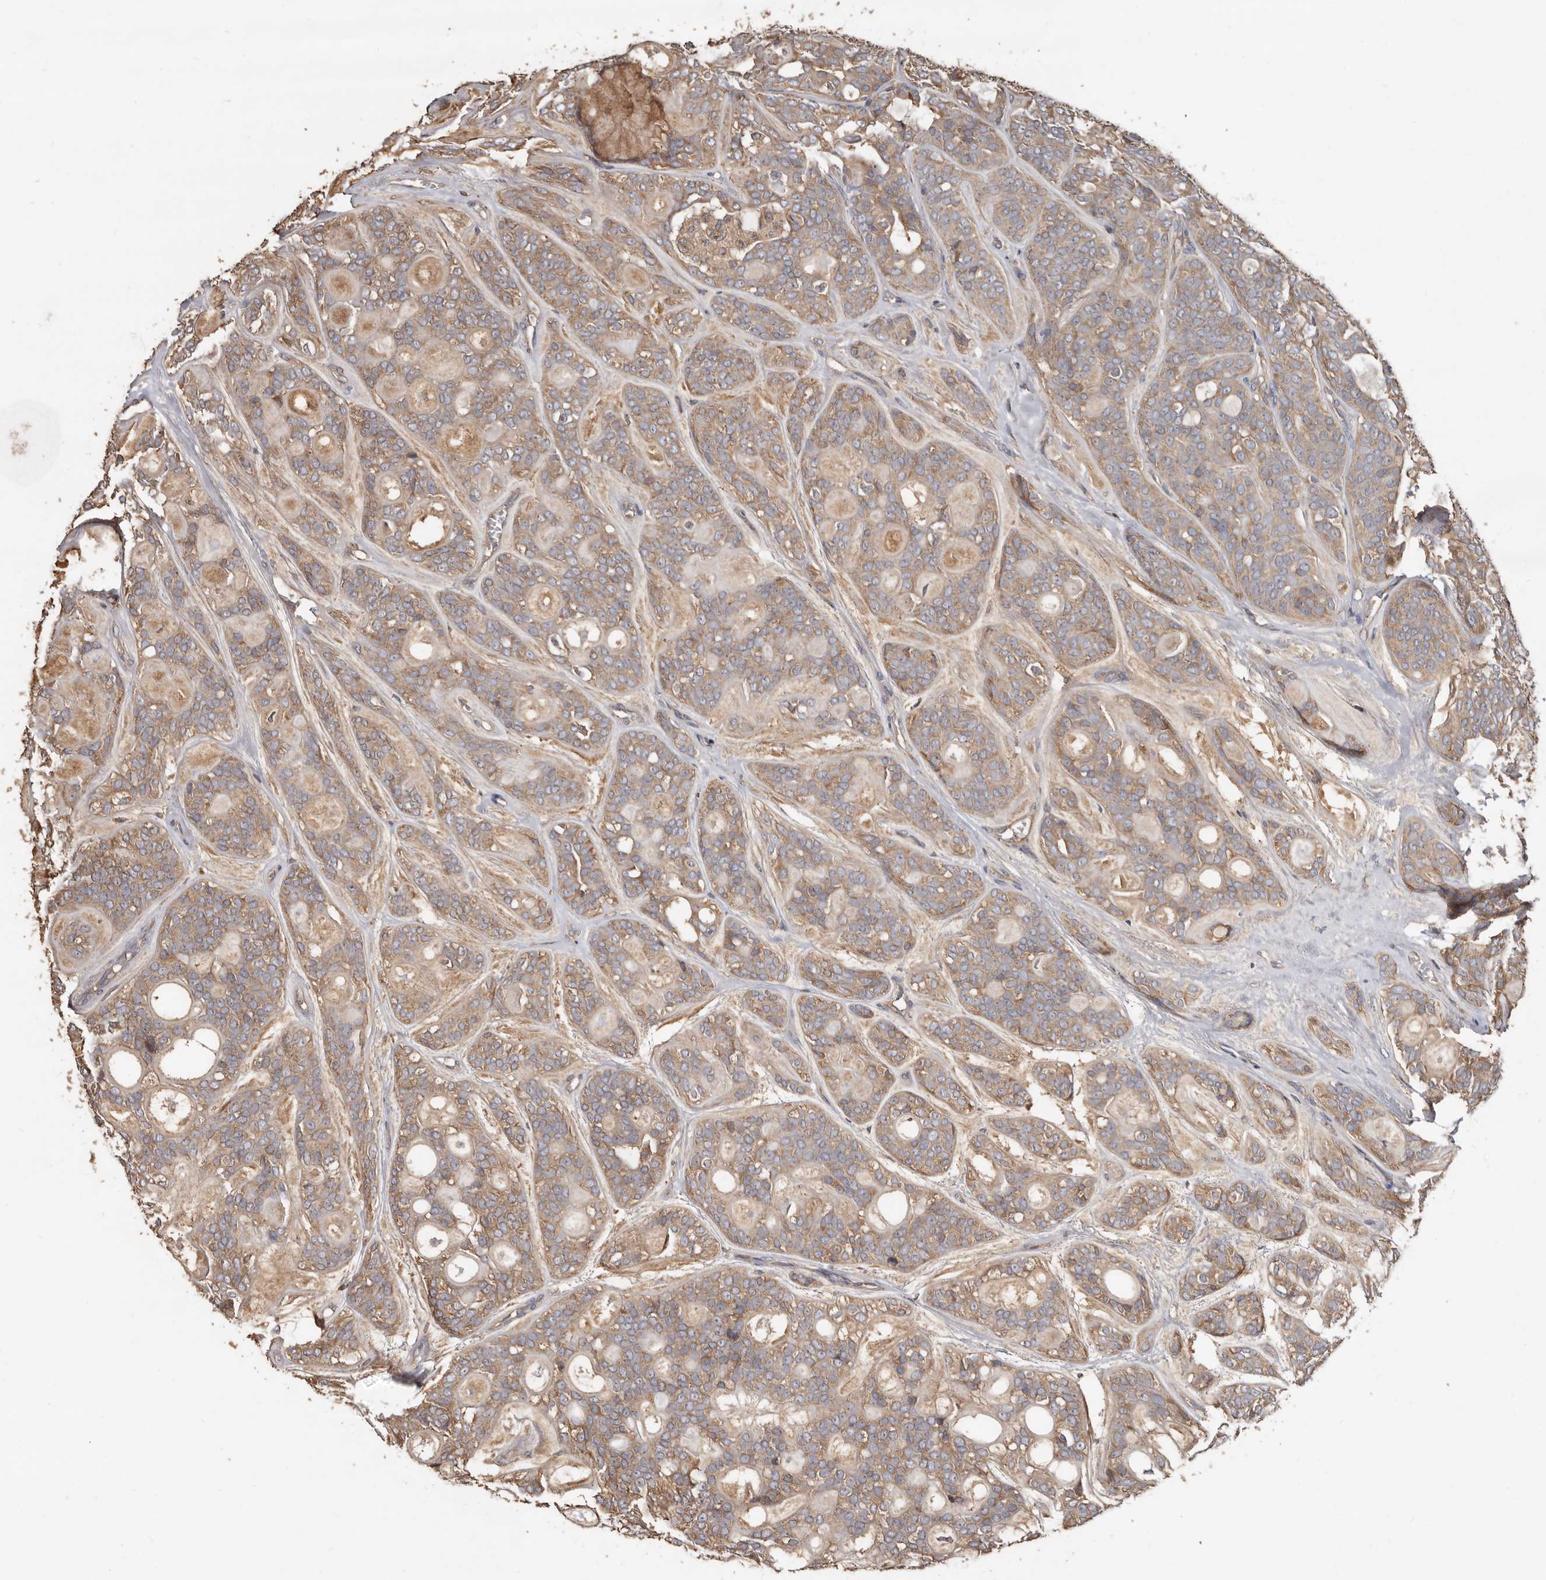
{"staining": {"intensity": "moderate", "quantity": ">75%", "location": "cytoplasmic/membranous"}, "tissue": "head and neck cancer", "cell_type": "Tumor cells", "image_type": "cancer", "snomed": [{"axis": "morphology", "description": "Adenocarcinoma, NOS"}, {"axis": "topography", "description": "Head-Neck"}], "caption": "Adenocarcinoma (head and neck) tissue displays moderate cytoplasmic/membranous positivity in approximately >75% of tumor cells, visualized by immunohistochemistry. (Brightfield microscopy of DAB IHC at high magnification).", "gene": "FLCN", "patient": {"sex": "male", "age": 66}}